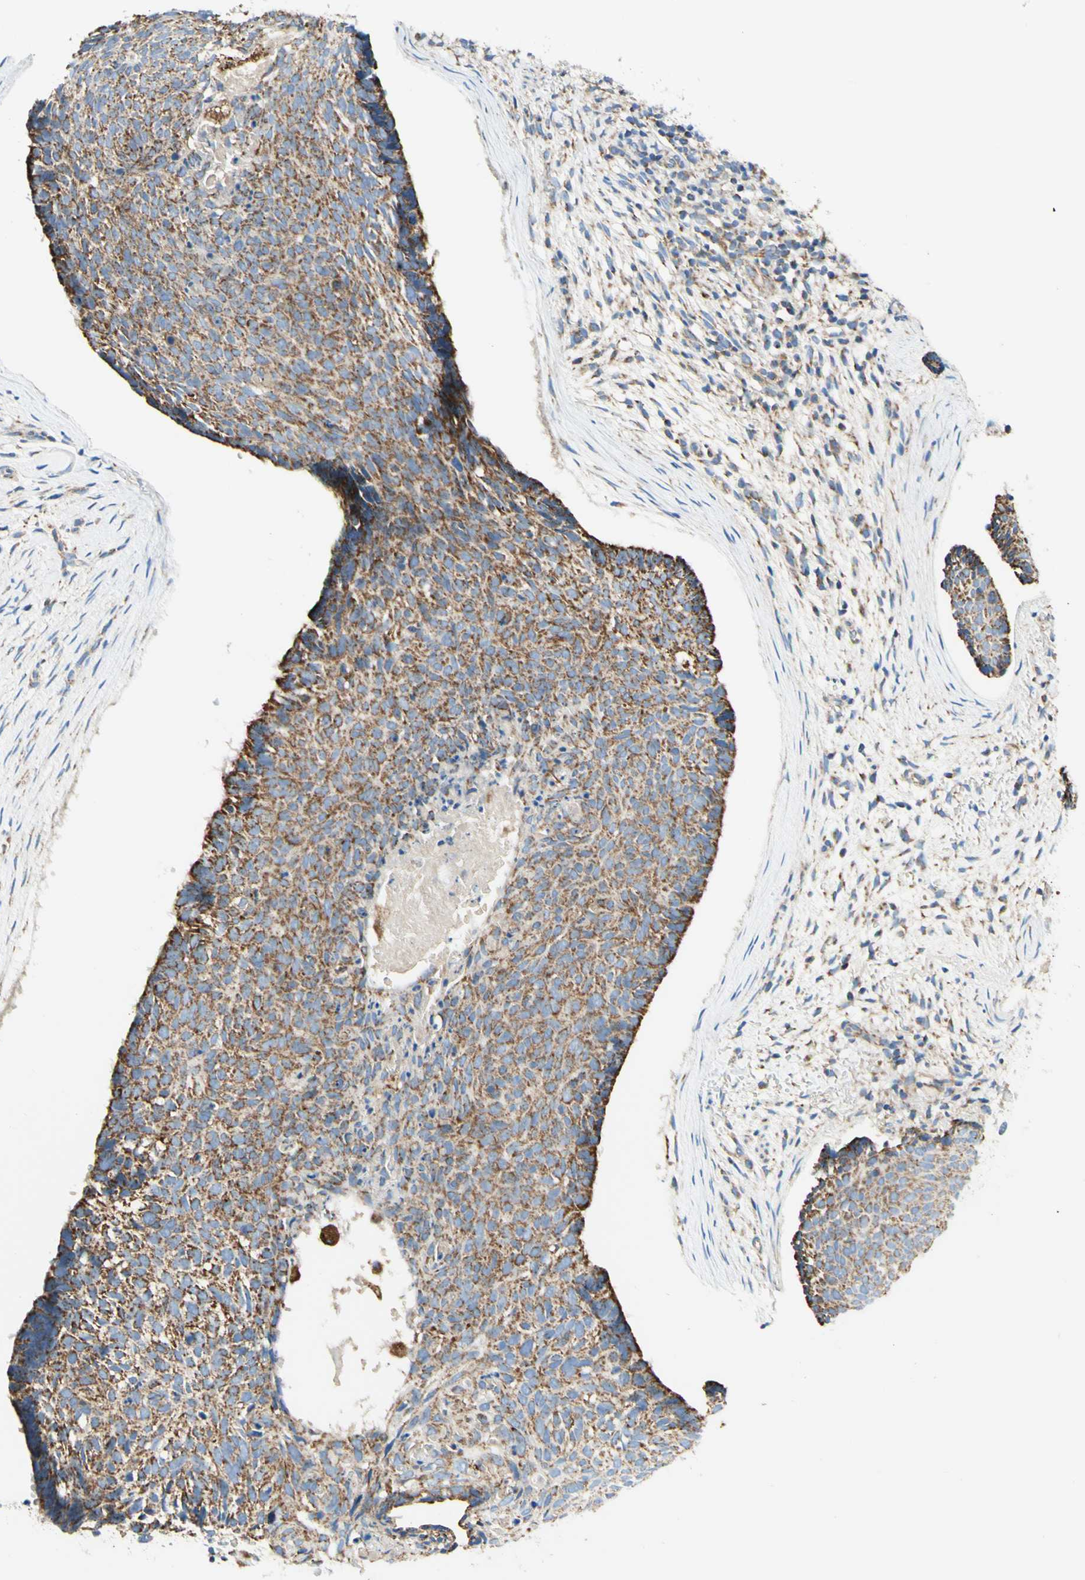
{"staining": {"intensity": "moderate", "quantity": ">75%", "location": "cytoplasmic/membranous"}, "tissue": "skin cancer", "cell_type": "Tumor cells", "image_type": "cancer", "snomed": [{"axis": "morphology", "description": "Normal tissue, NOS"}, {"axis": "morphology", "description": "Basal cell carcinoma"}, {"axis": "topography", "description": "Skin"}], "caption": "DAB (3,3'-diaminobenzidine) immunohistochemical staining of skin cancer reveals moderate cytoplasmic/membranous protein staining in approximately >75% of tumor cells. (Stains: DAB in brown, nuclei in blue, Microscopy: brightfield microscopy at high magnification).", "gene": "ARMC10", "patient": {"sex": "female", "age": 56}}